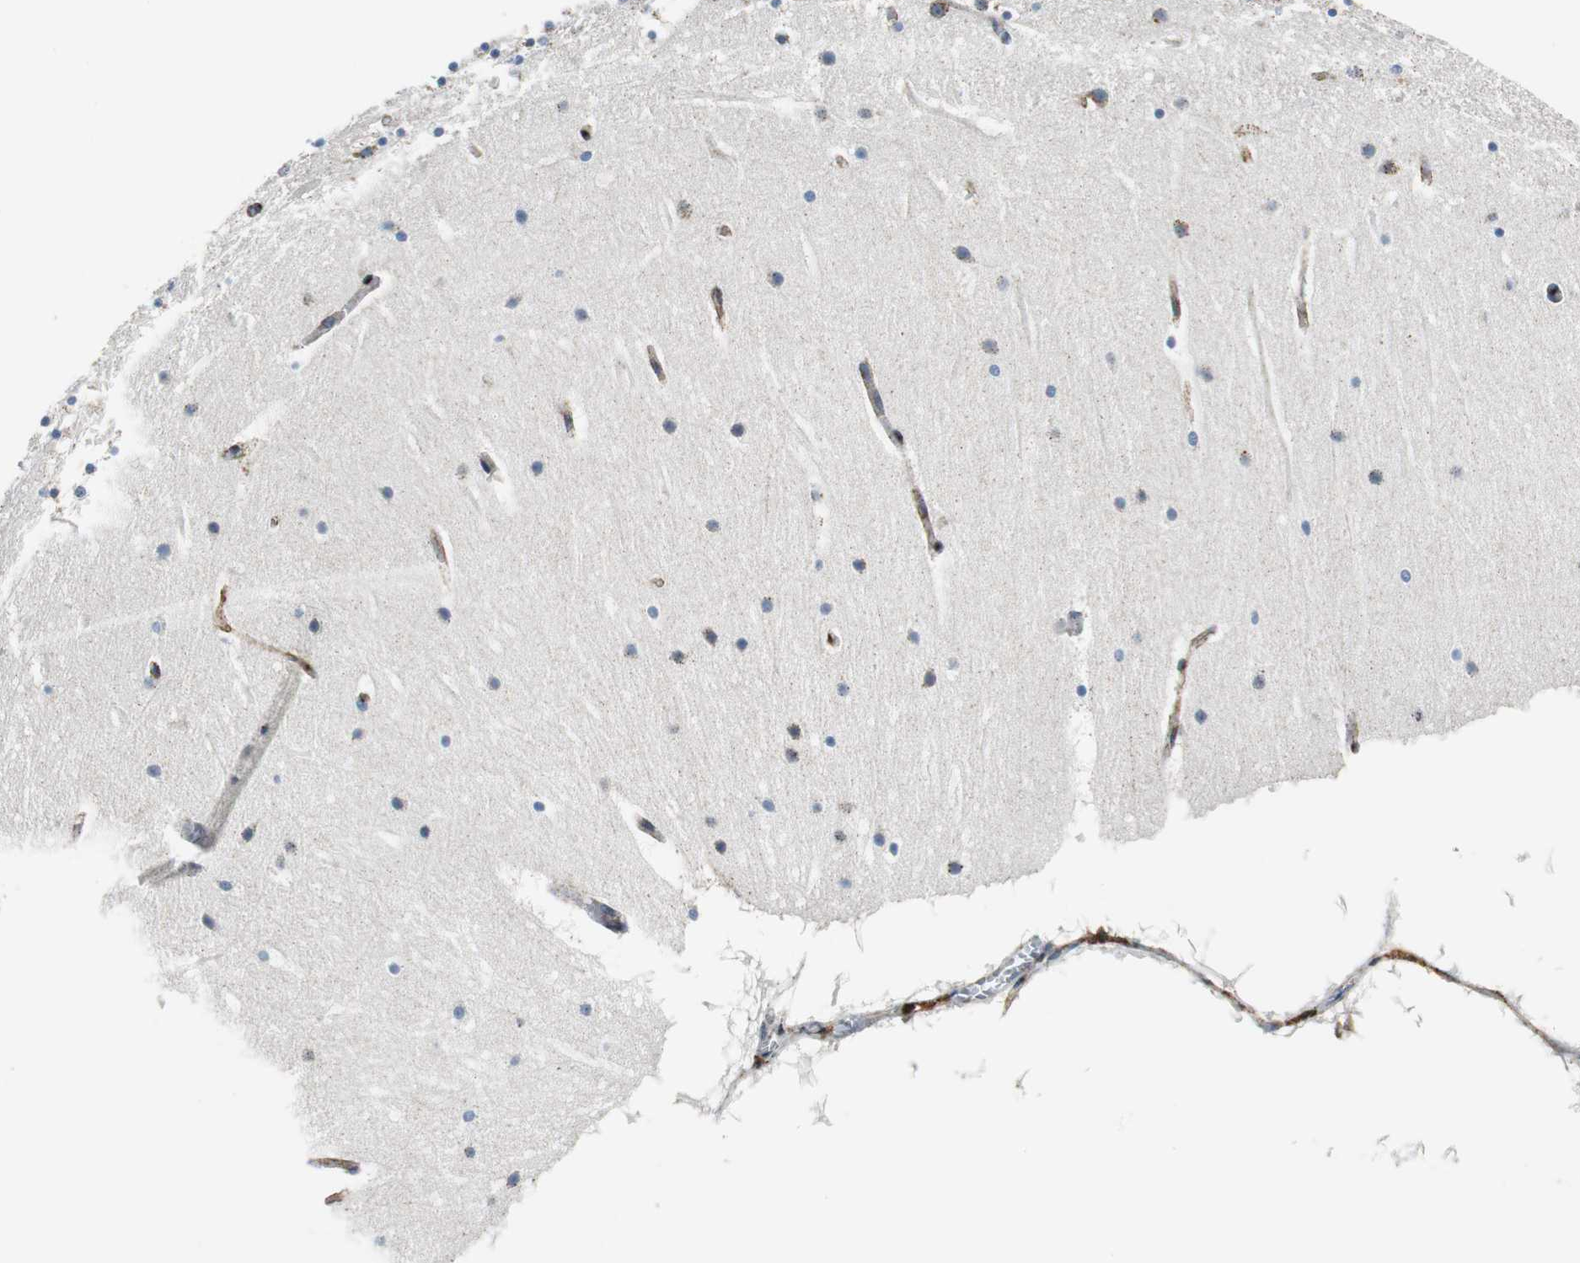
{"staining": {"intensity": "strong", "quantity": "25%-75%", "location": "cytoplasmic/membranous"}, "tissue": "cerebellum", "cell_type": "Cells in molecular layer", "image_type": "normal", "snomed": [{"axis": "morphology", "description": "Normal tissue, NOS"}, {"axis": "topography", "description": "Cerebellum"}], "caption": "The micrograph displays staining of normal cerebellum, revealing strong cytoplasmic/membranous protein expression (brown color) within cells in molecular layer. (DAB IHC with brightfield microscopy, high magnification).", "gene": "C1QTNF7", "patient": {"sex": "male", "age": 45}}